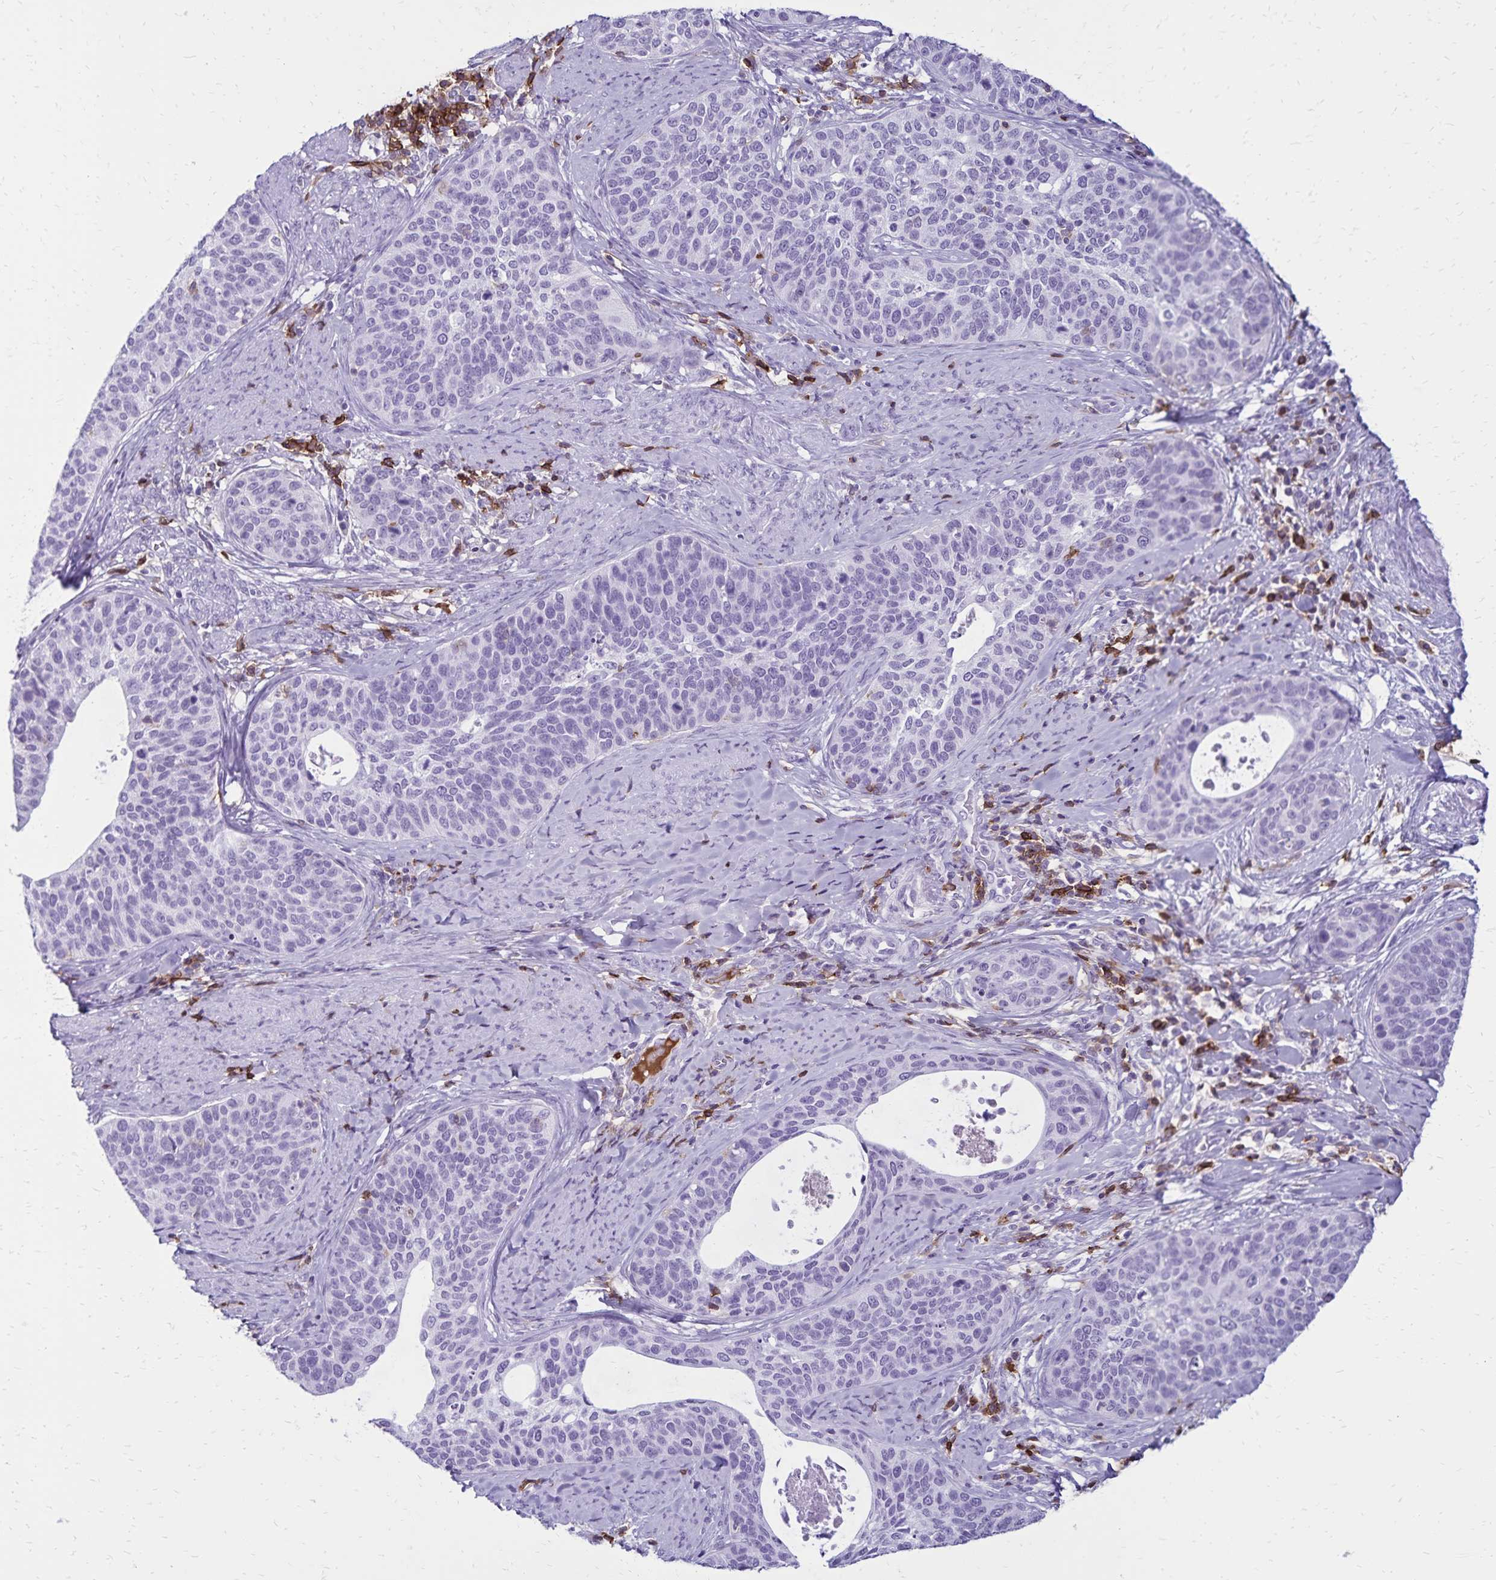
{"staining": {"intensity": "negative", "quantity": "none", "location": "none"}, "tissue": "cervical cancer", "cell_type": "Tumor cells", "image_type": "cancer", "snomed": [{"axis": "morphology", "description": "Squamous cell carcinoma, NOS"}, {"axis": "topography", "description": "Cervix"}], "caption": "High magnification brightfield microscopy of cervical cancer (squamous cell carcinoma) stained with DAB (3,3'-diaminobenzidine) (brown) and counterstained with hematoxylin (blue): tumor cells show no significant expression.", "gene": "CD27", "patient": {"sex": "female", "age": 69}}